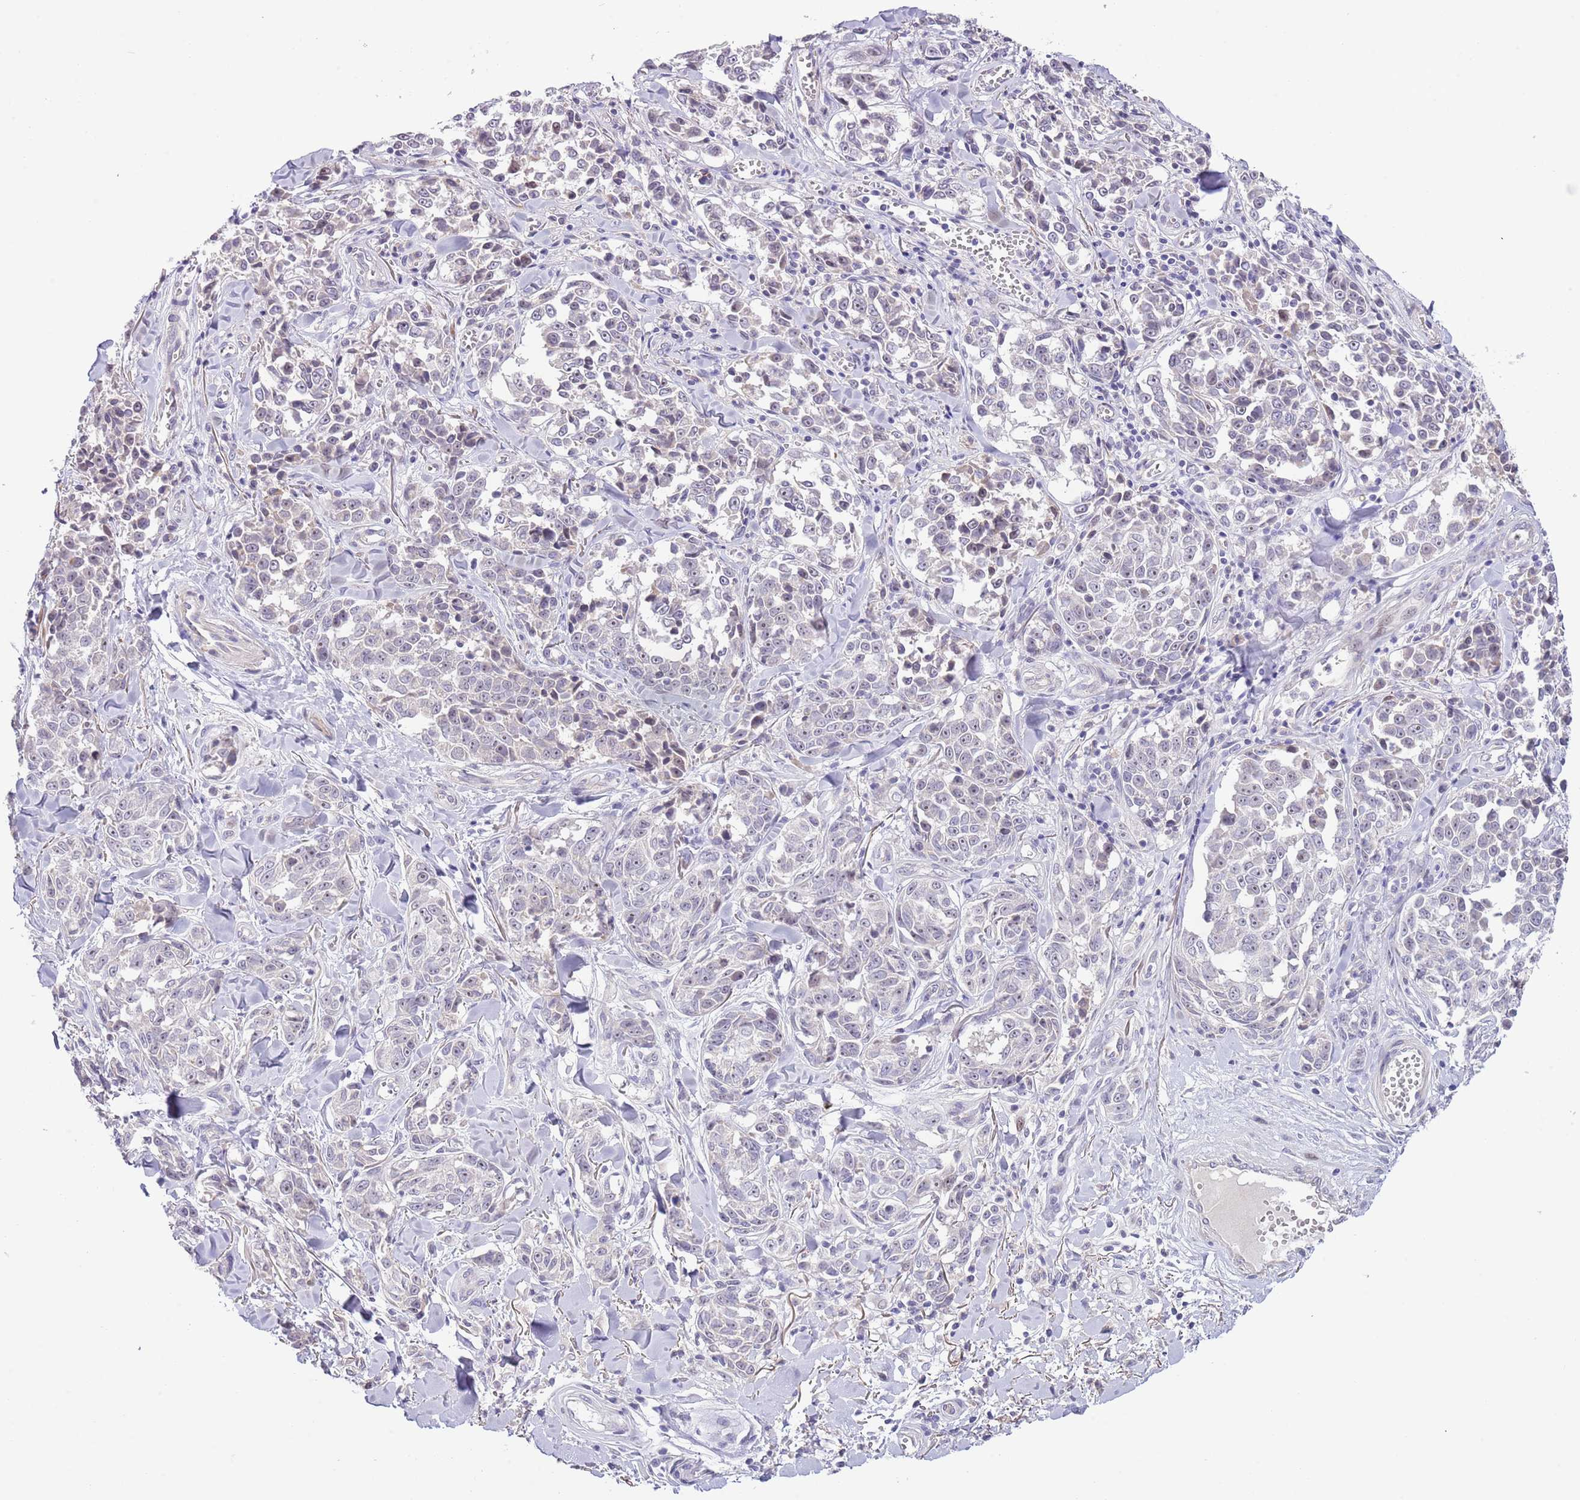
{"staining": {"intensity": "negative", "quantity": "none", "location": "none"}, "tissue": "melanoma", "cell_type": "Tumor cells", "image_type": "cancer", "snomed": [{"axis": "morphology", "description": "Malignant melanoma, NOS"}, {"axis": "topography", "description": "Skin"}], "caption": "The image reveals no significant expression in tumor cells of malignant melanoma.", "gene": "AP1S2", "patient": {"sex": "female", "age": 64}}